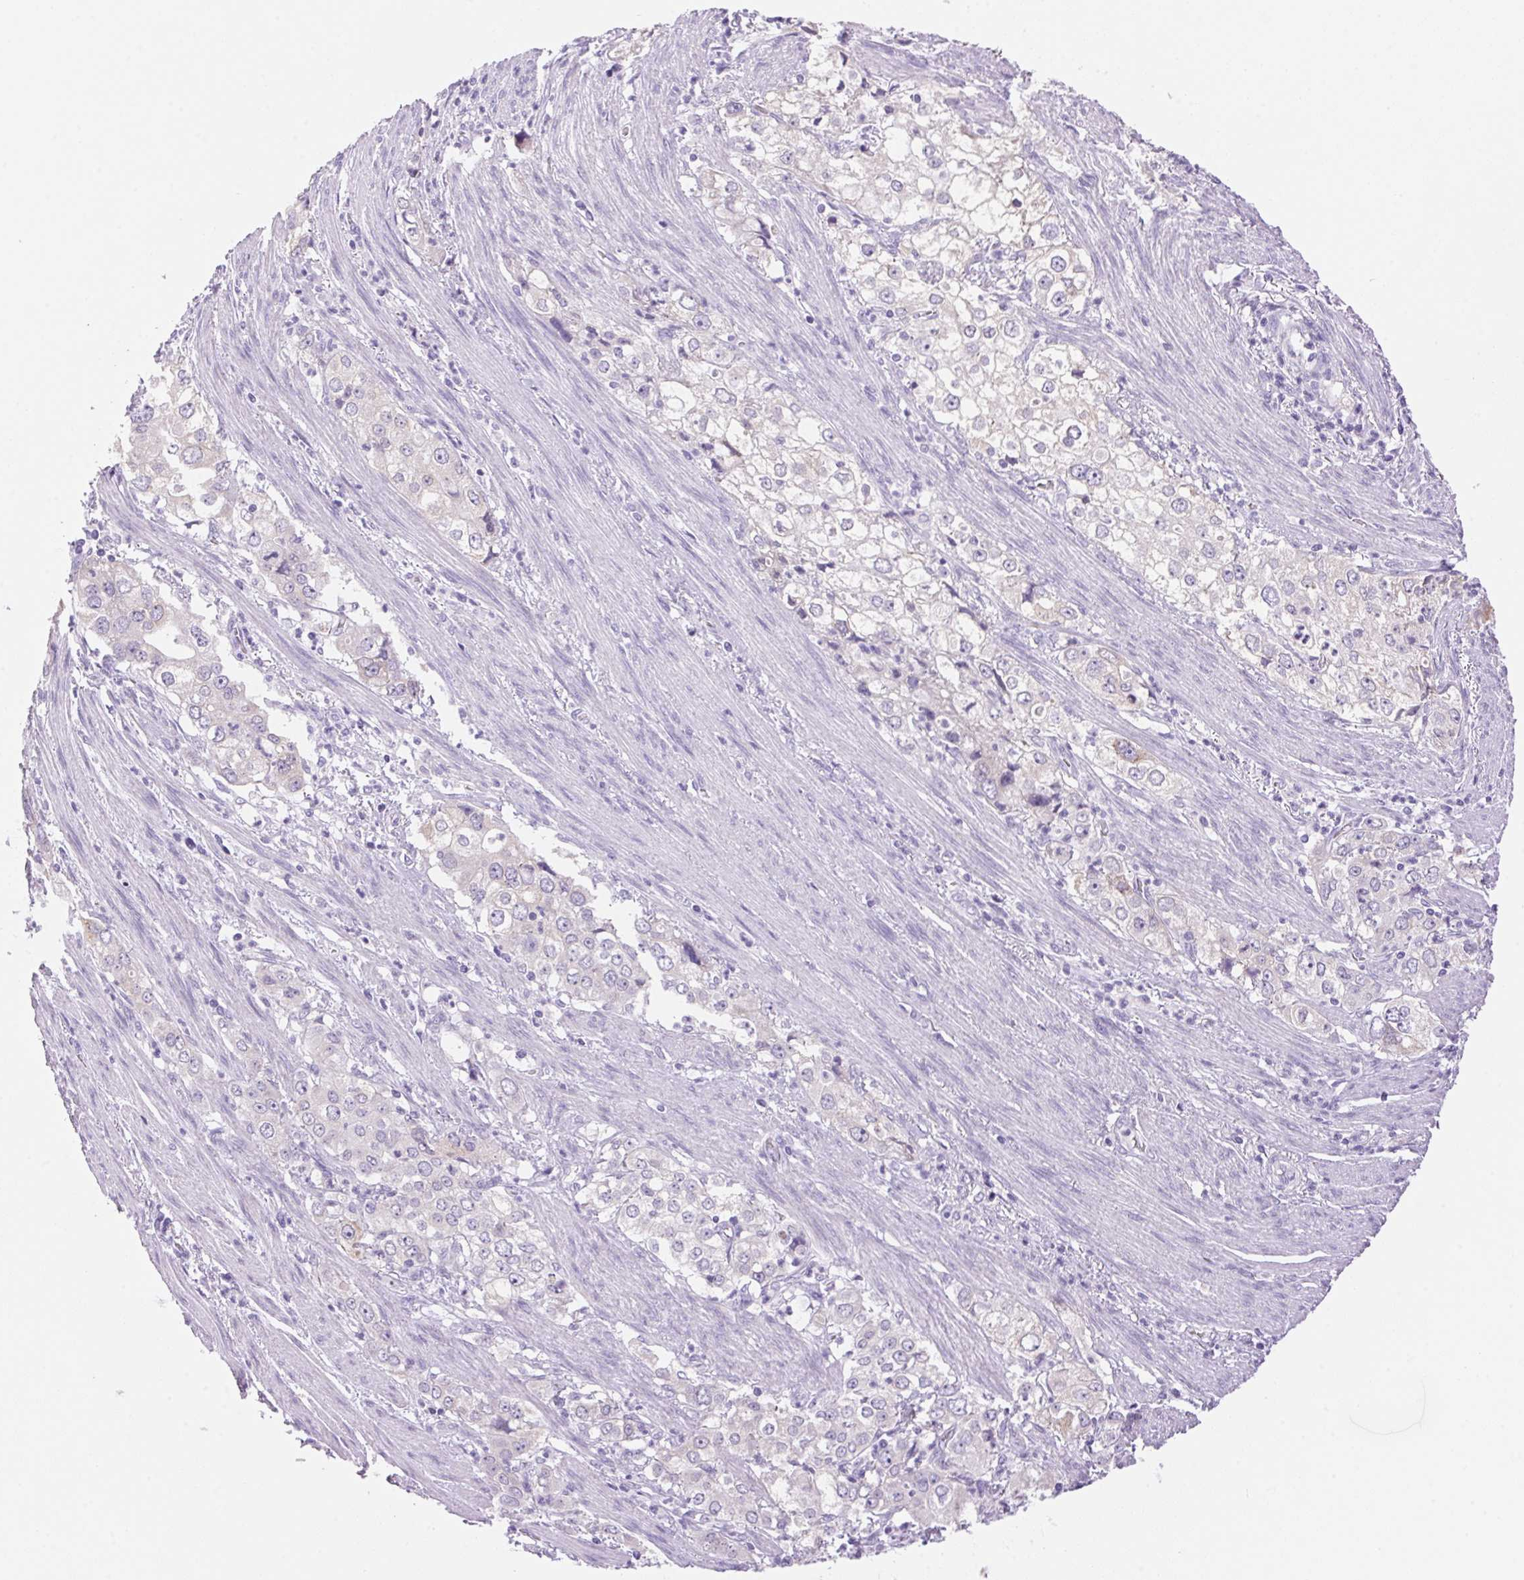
{"staining": {"intensity": "negative", "quantity": "none", "location": "none"}, "tissue": "stomach cancer", "cell_type": "Tumor cells", "image_type": "cancer", "snomed": [{"axis": "morphology", "description": "Adenocarcinoma, NOS"}, {"axis": "topography", "description": "Stomach, upper"}], "caption": "Micrograph shows no significant protein positivity in tumor cells of stomach adenocarcinoma.", "gene": "DHCR24", "patient": {"sex": "male", "age": 75}}